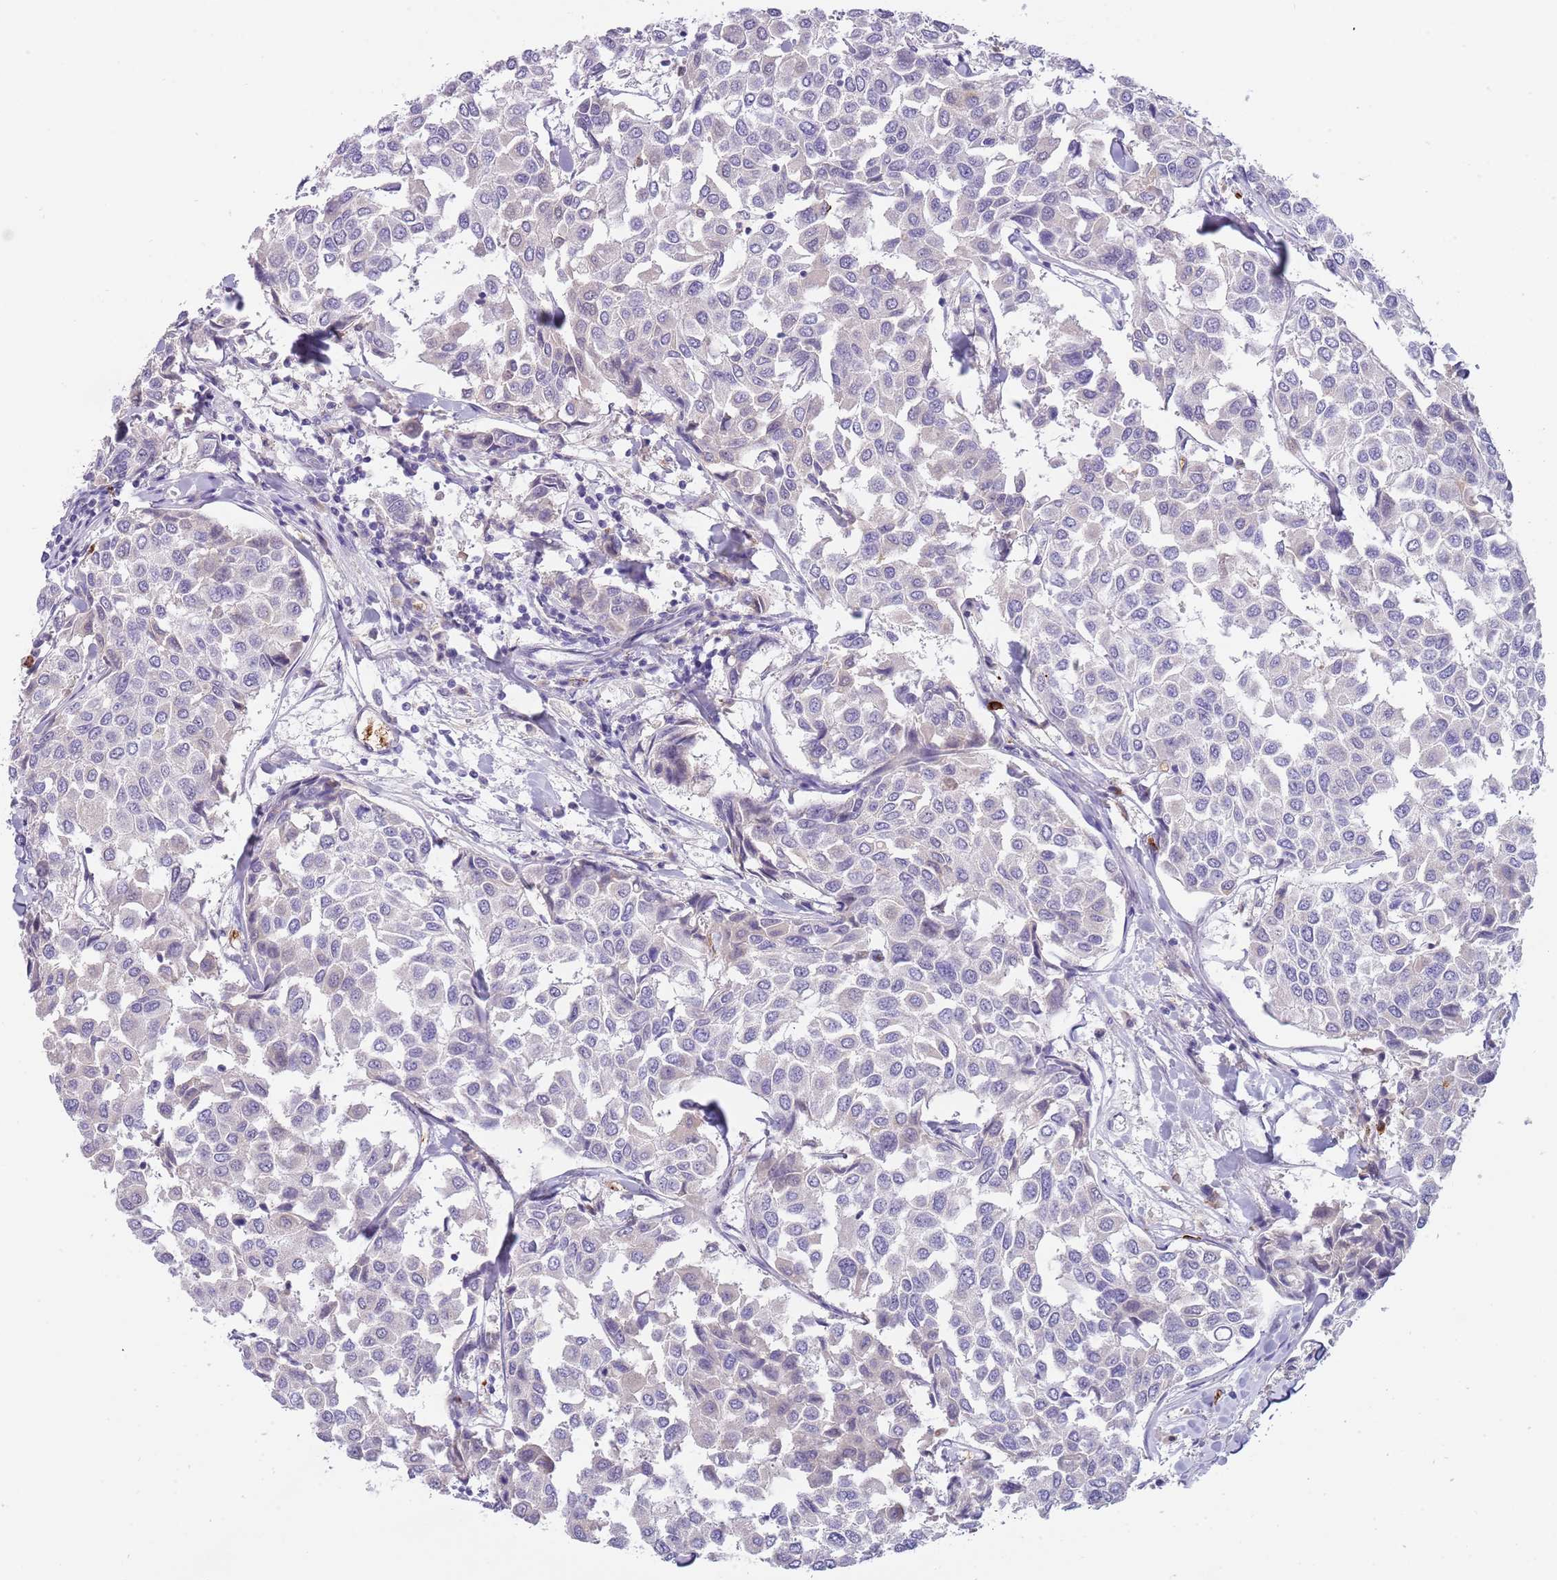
{"staining": {"intensity": "negative", "quantity": "none", "location": "none"}, "tissue": "breast cancer", "cell_type": "Tumor cells", "image_type": "cancer", "snomed": [{"axis": "morphology", "description": "Duct carcinoma"}, {"axis": "topography", "description": "Breast"}], "caption": "Tumor cells are negative for brown protein staining in breast invasive ductal carcinoma.", "gene": "LYPD6B", "patient": {"sex": "female", "age": 55}}